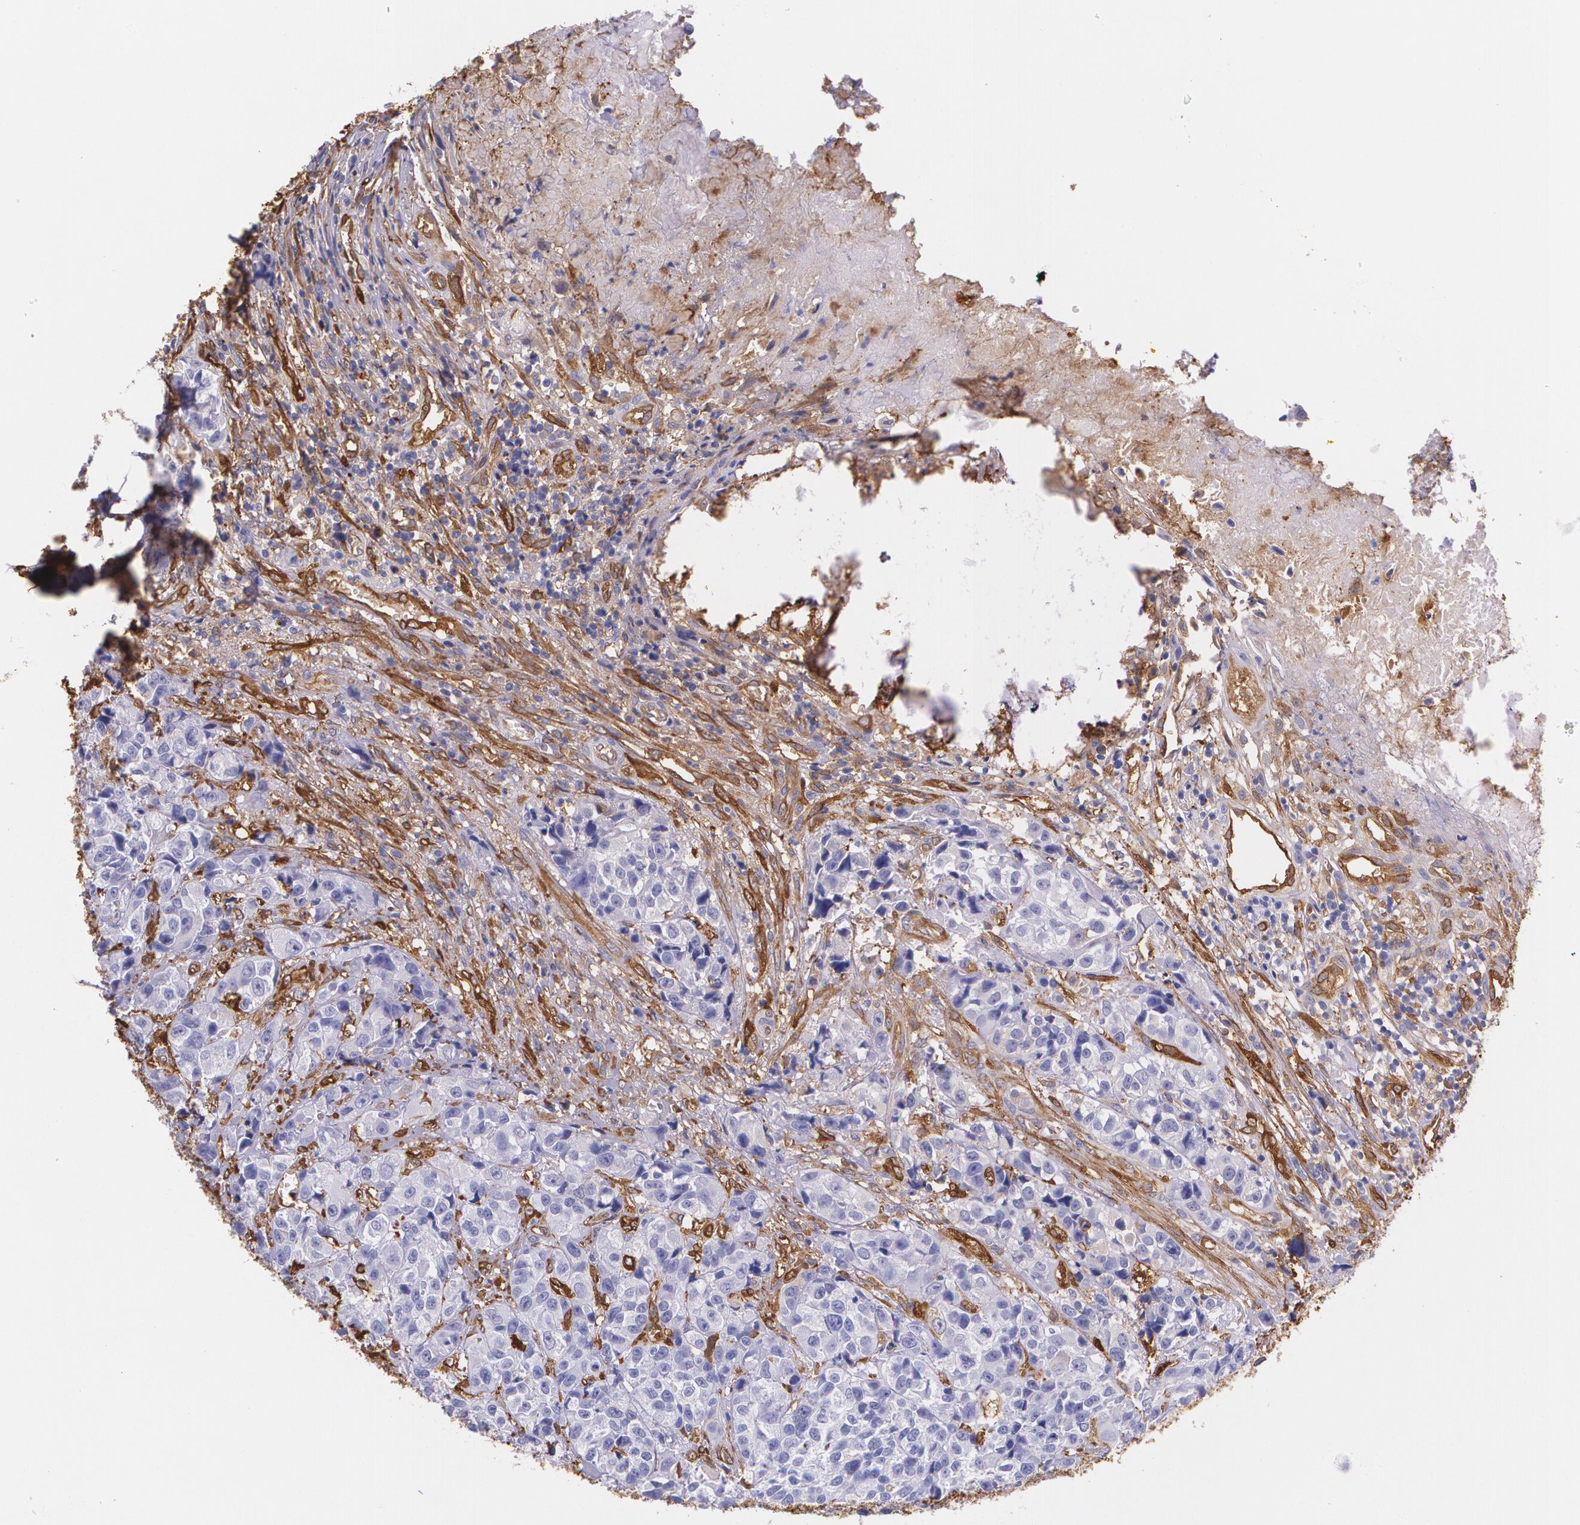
{"staining": {"intensity": "negative", "quantity": "none", "location": "none"}, "tissue": "urothelial cancer", "cell_type": "Tumor cells", "image_type": "cancer", "snomed": [{"axis": "morphology", "description": "Urothelial carcinoma, High grade"}, {"axis": "topography", "description": "Urinary bladder"}], "caption": "Photomicrograph shows no protein staining in tumor cells of urothelial cancer tissue.", "gene": "MMP2", "patient": {"sex": "female", "age": 81}}